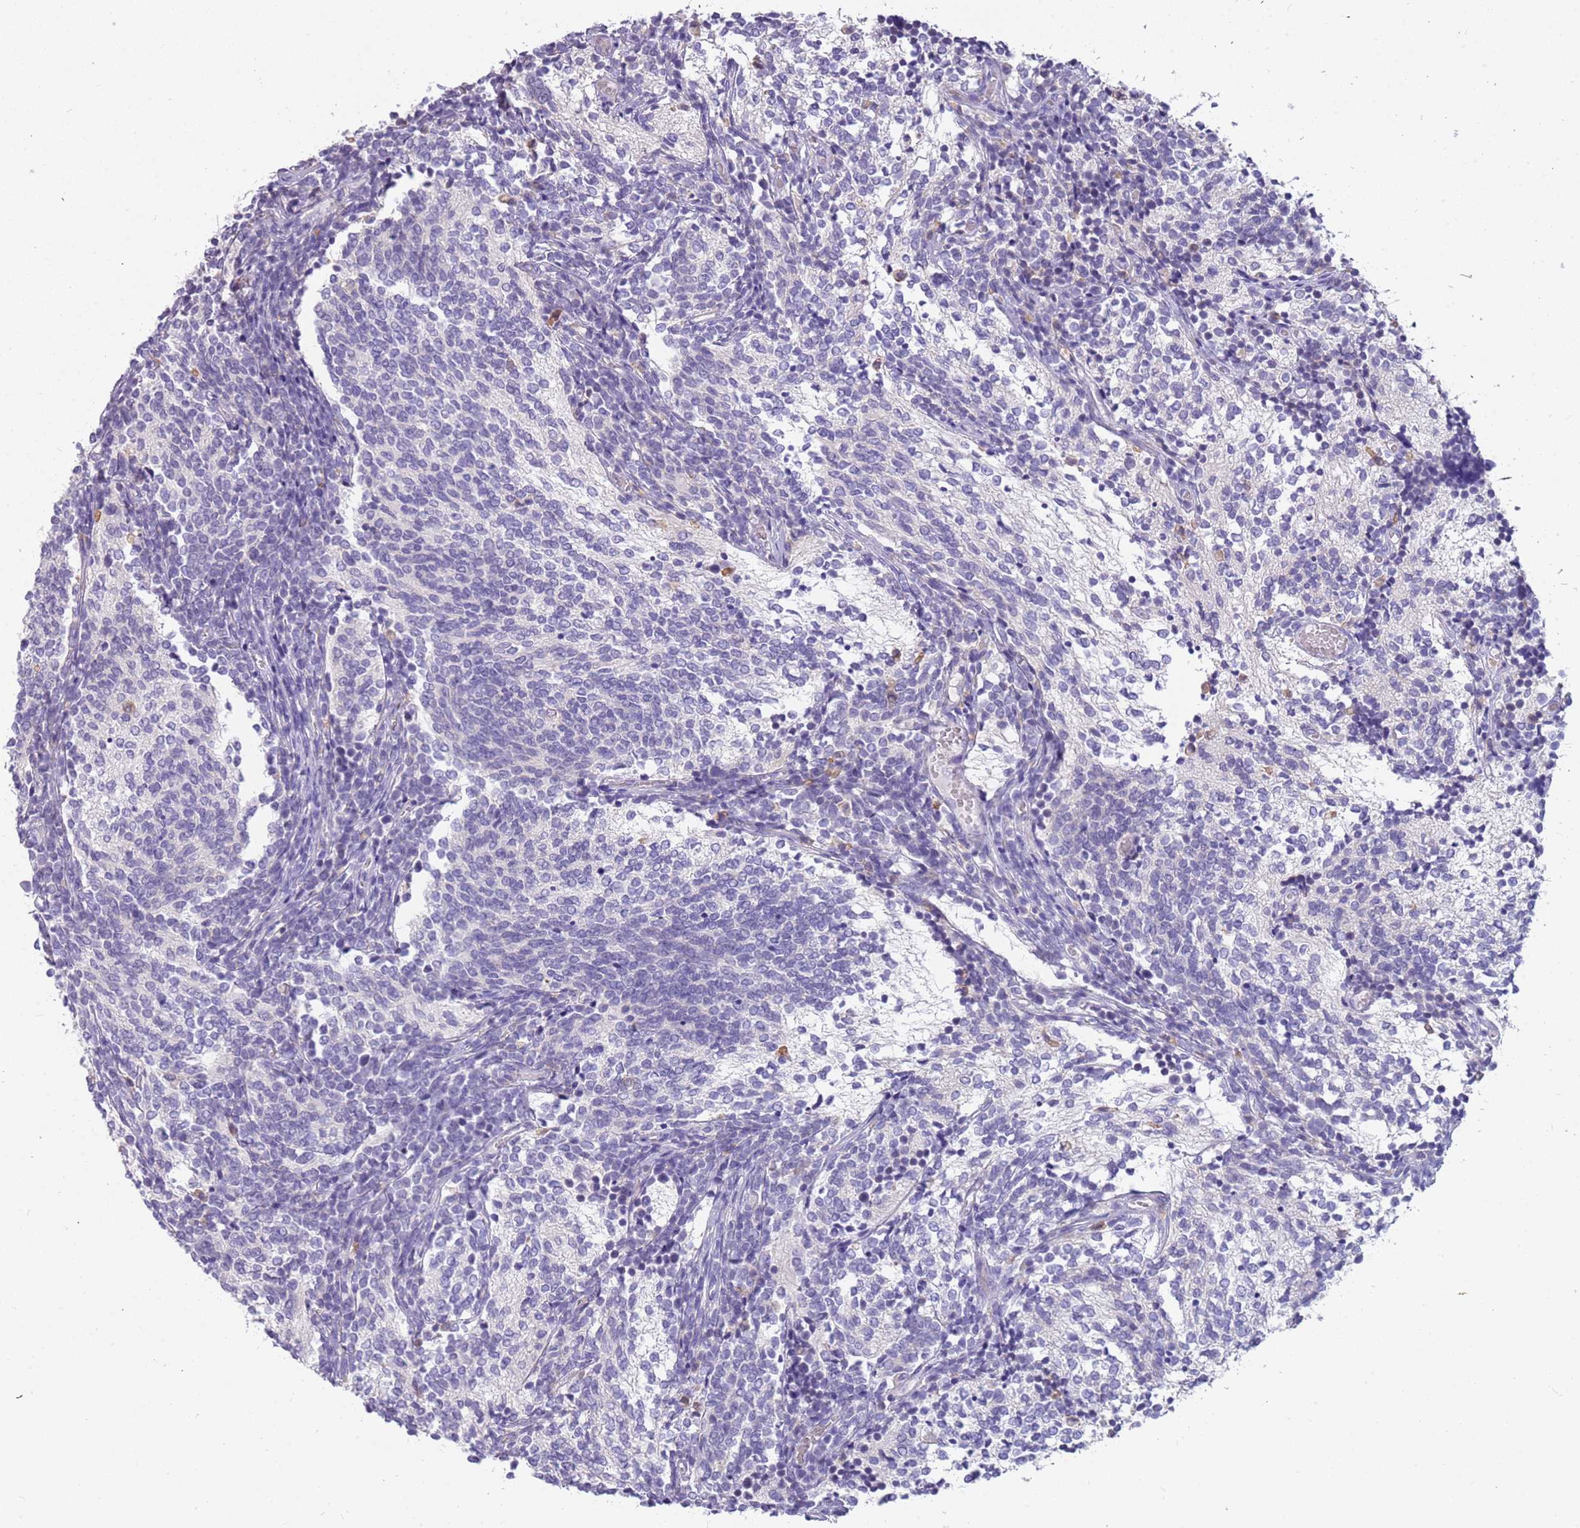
{"staining": {"intensity": "negative", "quantity": "none", "location": "none"}, "tissue": "glioma", "cell_type": "Tumor cells", "image_type": "cancer", "snomed": [{"axis": "morphology", "description": "Glioma, malignant, Low grade"}, {"axis": "topography", "description": "Brain"}], "caption": "A photomicrograph of human malignant glioma (low-grade) is negative for staining in tumor cells.", "gene": "RHCG", "patient": {"sex": "female", "age": 1}}